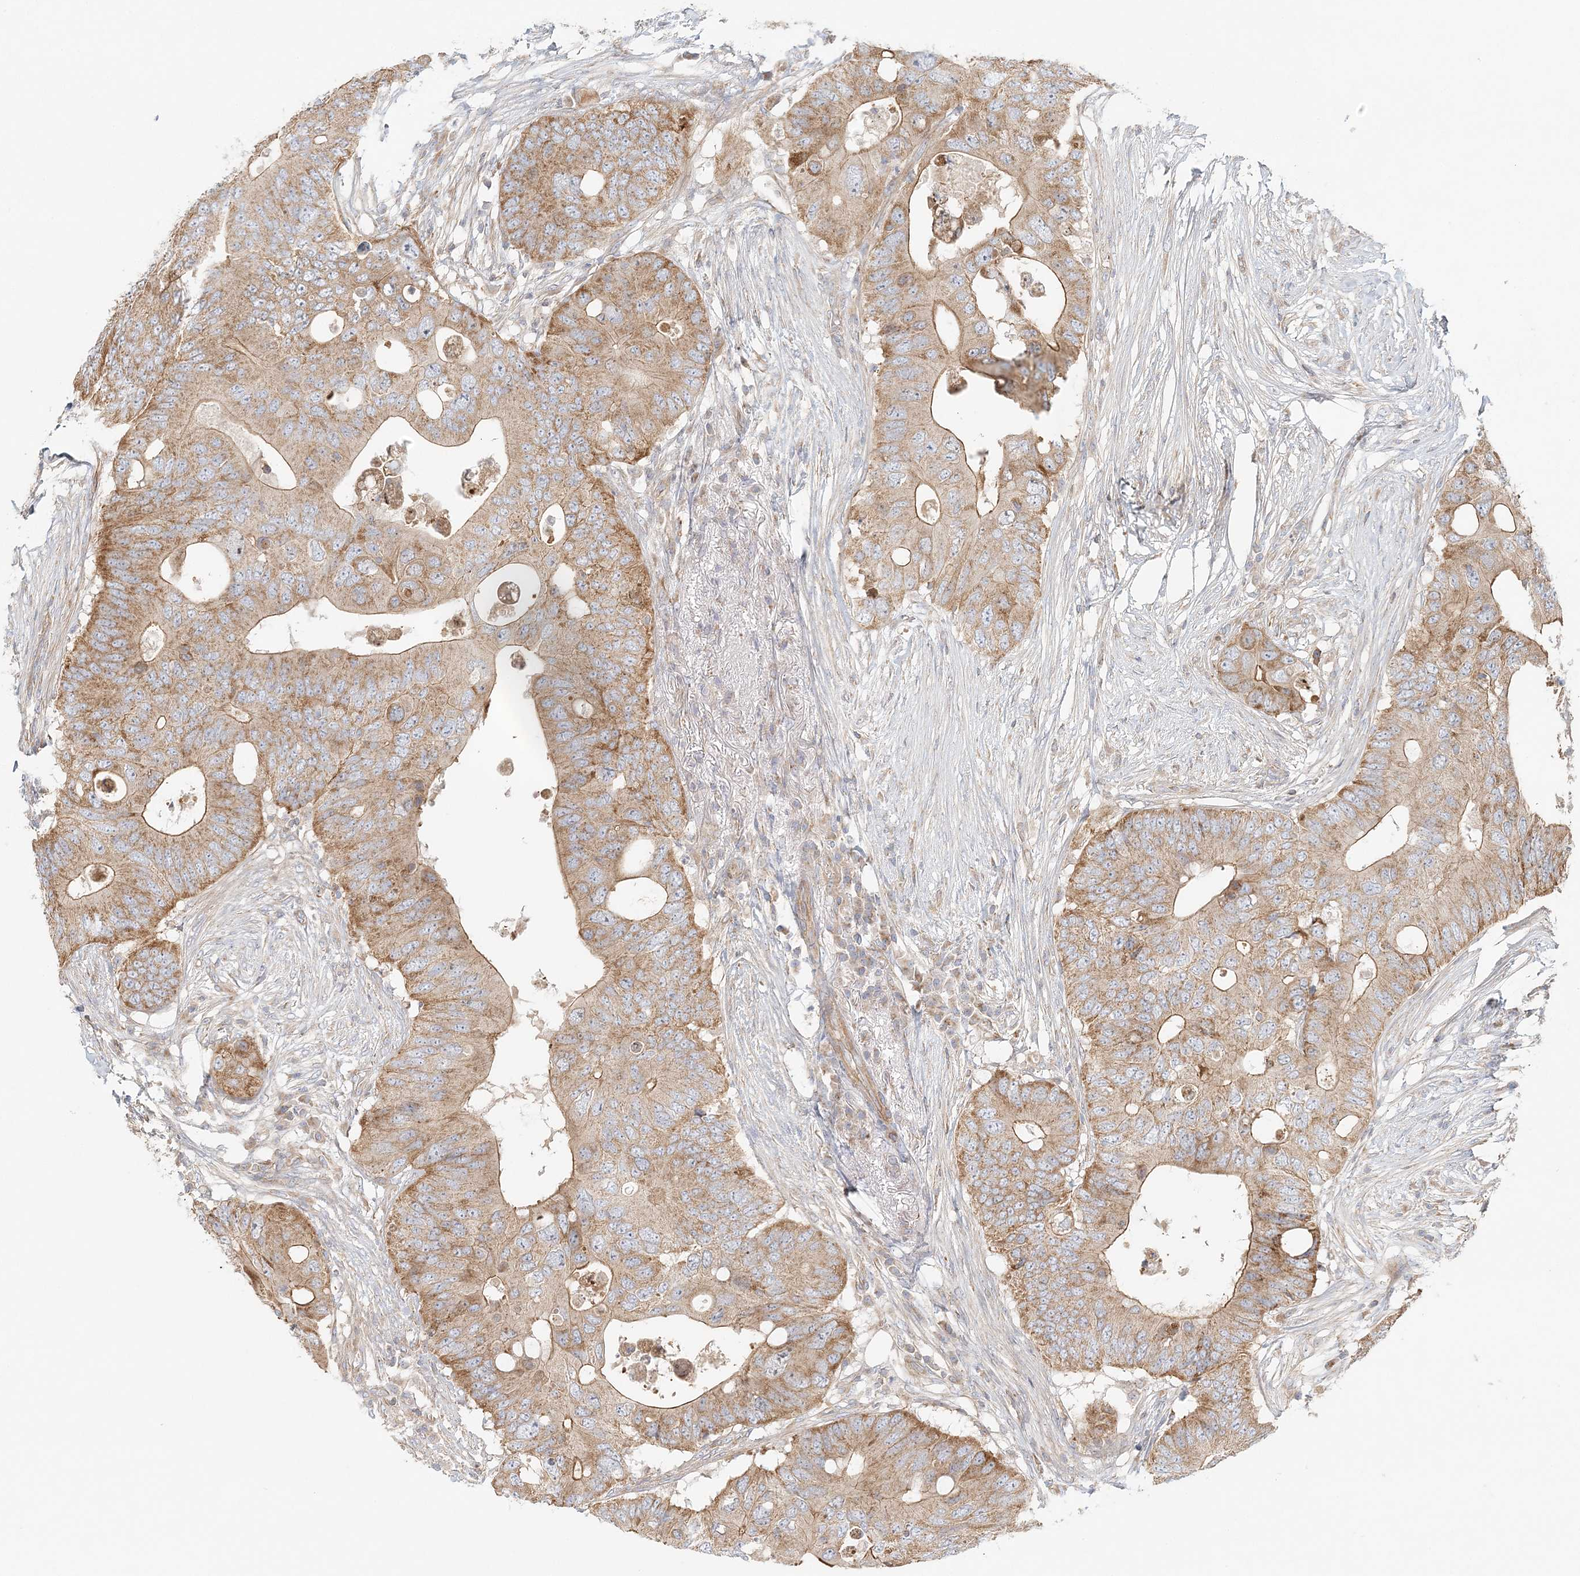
{"staining": {"intensity": "moderate", "quantity": ">75%", "location": "cytoplasmic/membranous"}, "tissue": "colorectal cancer", "cell_type": "Tumor cells", "image_type": "cancer", "snomed": [{"axis": "morphology", "description": "Adenocarcinoma, NOS"}, {"axis": "topography", "description": "Colon"}], "caption": "Protein staining by immunohistochemistry (IHC) shows moderate cytoplasmic/membranous staining in approximately >75% of tumor cells in colorectal cancer (adenocarcinoma).", "gene": "KIAA0232", "patient": {"sex": "male", "age": 71}}